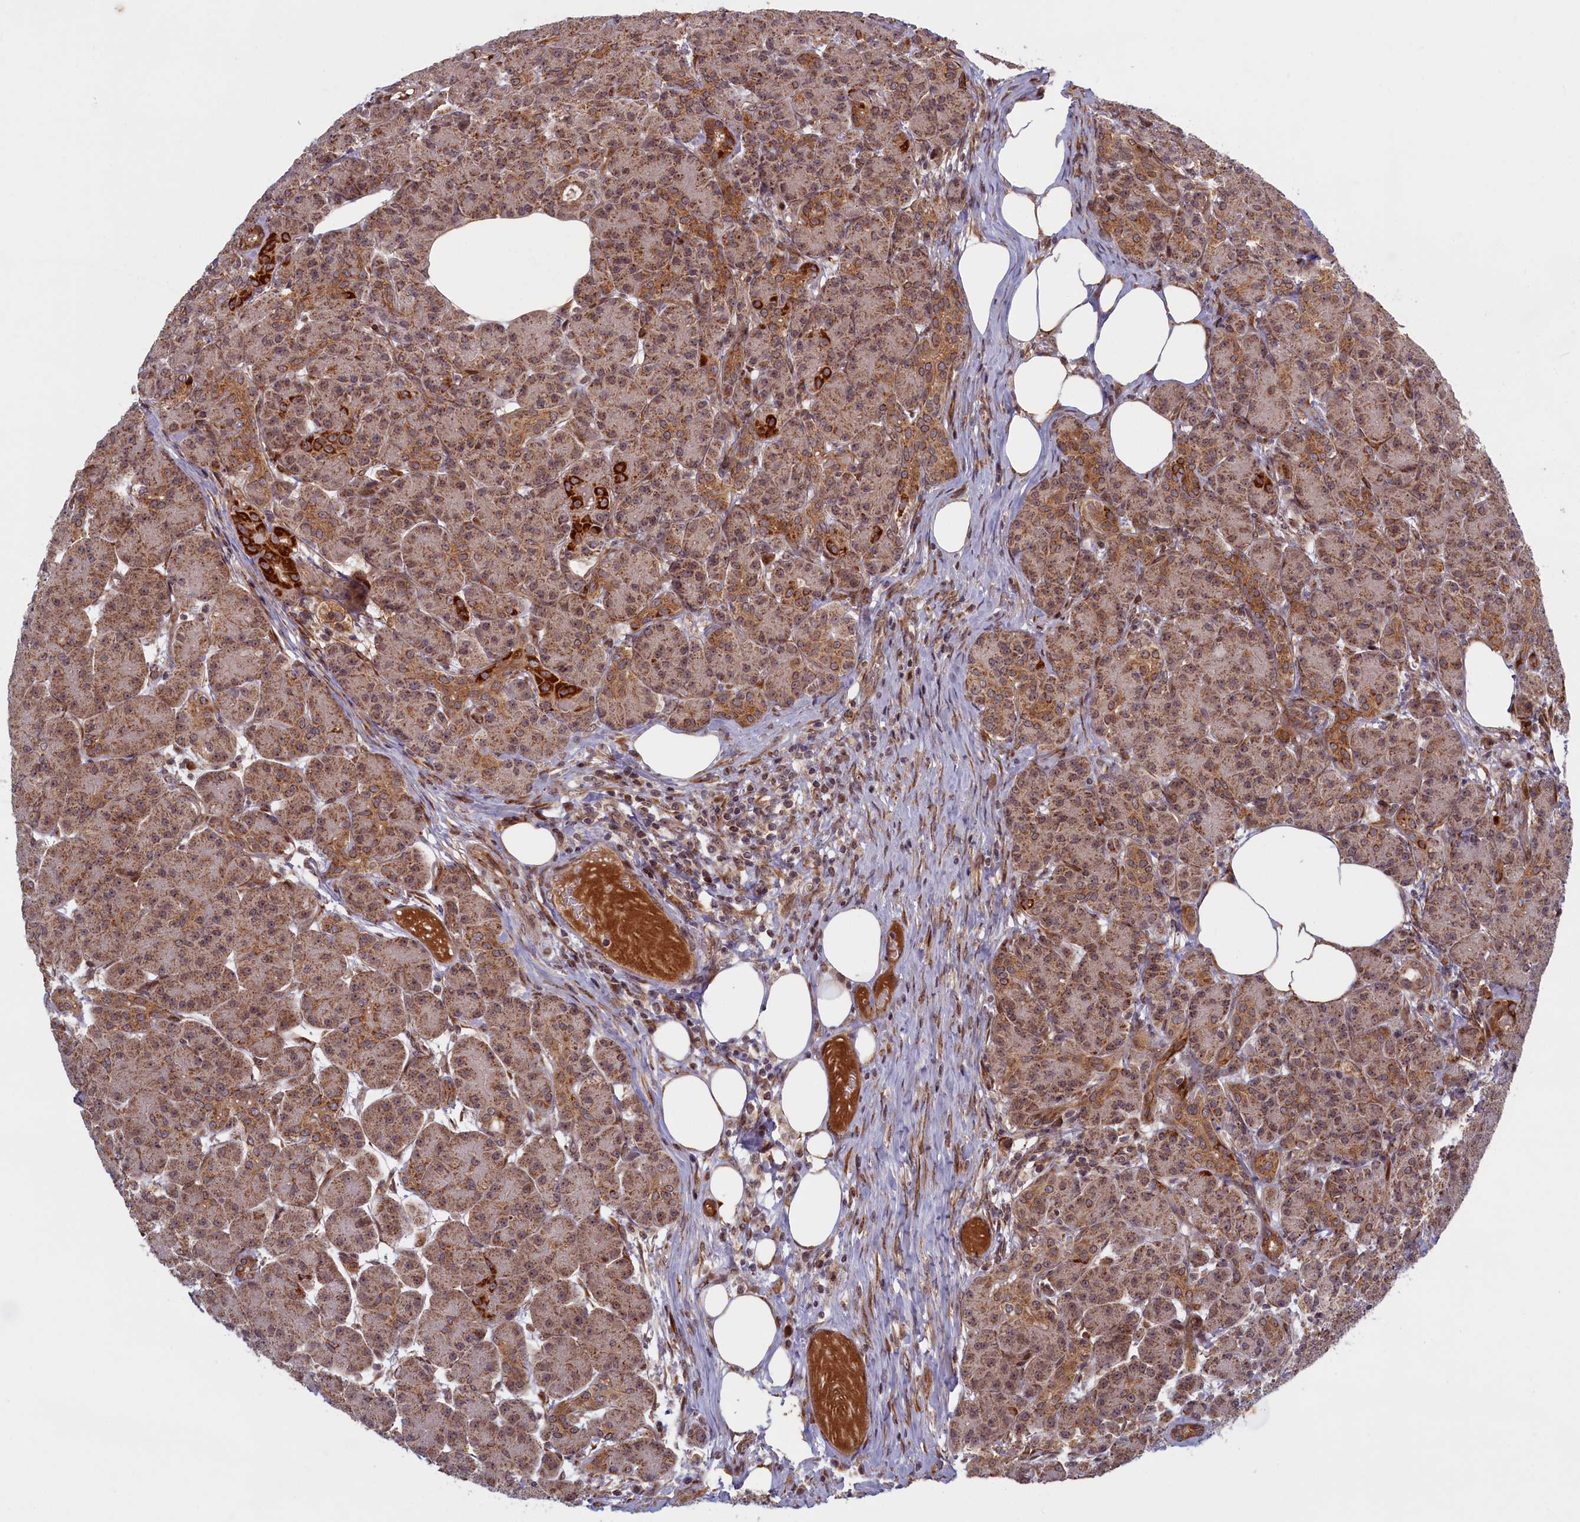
{"staining": {"intensity": "strong", "quantity": "25%-75%", "location": "cytoplasmic/membranous"}, "tissue": "pancreas", "cell_type": "Exocrine glandular cells", "image_type": "normal", "snomed": [{"axis": "morphology", "description": "Normal tissue, NOS"}, {"axis": "topography", "description": "Pancreas"}], "caption": "Exocrine glandular cells display strong cytoplasmic/membranous positivity in about 25%-75% of cells in normal pancreas.", "gene": "PLA2G10", "patient": {"sex": "male", "age": 63}}